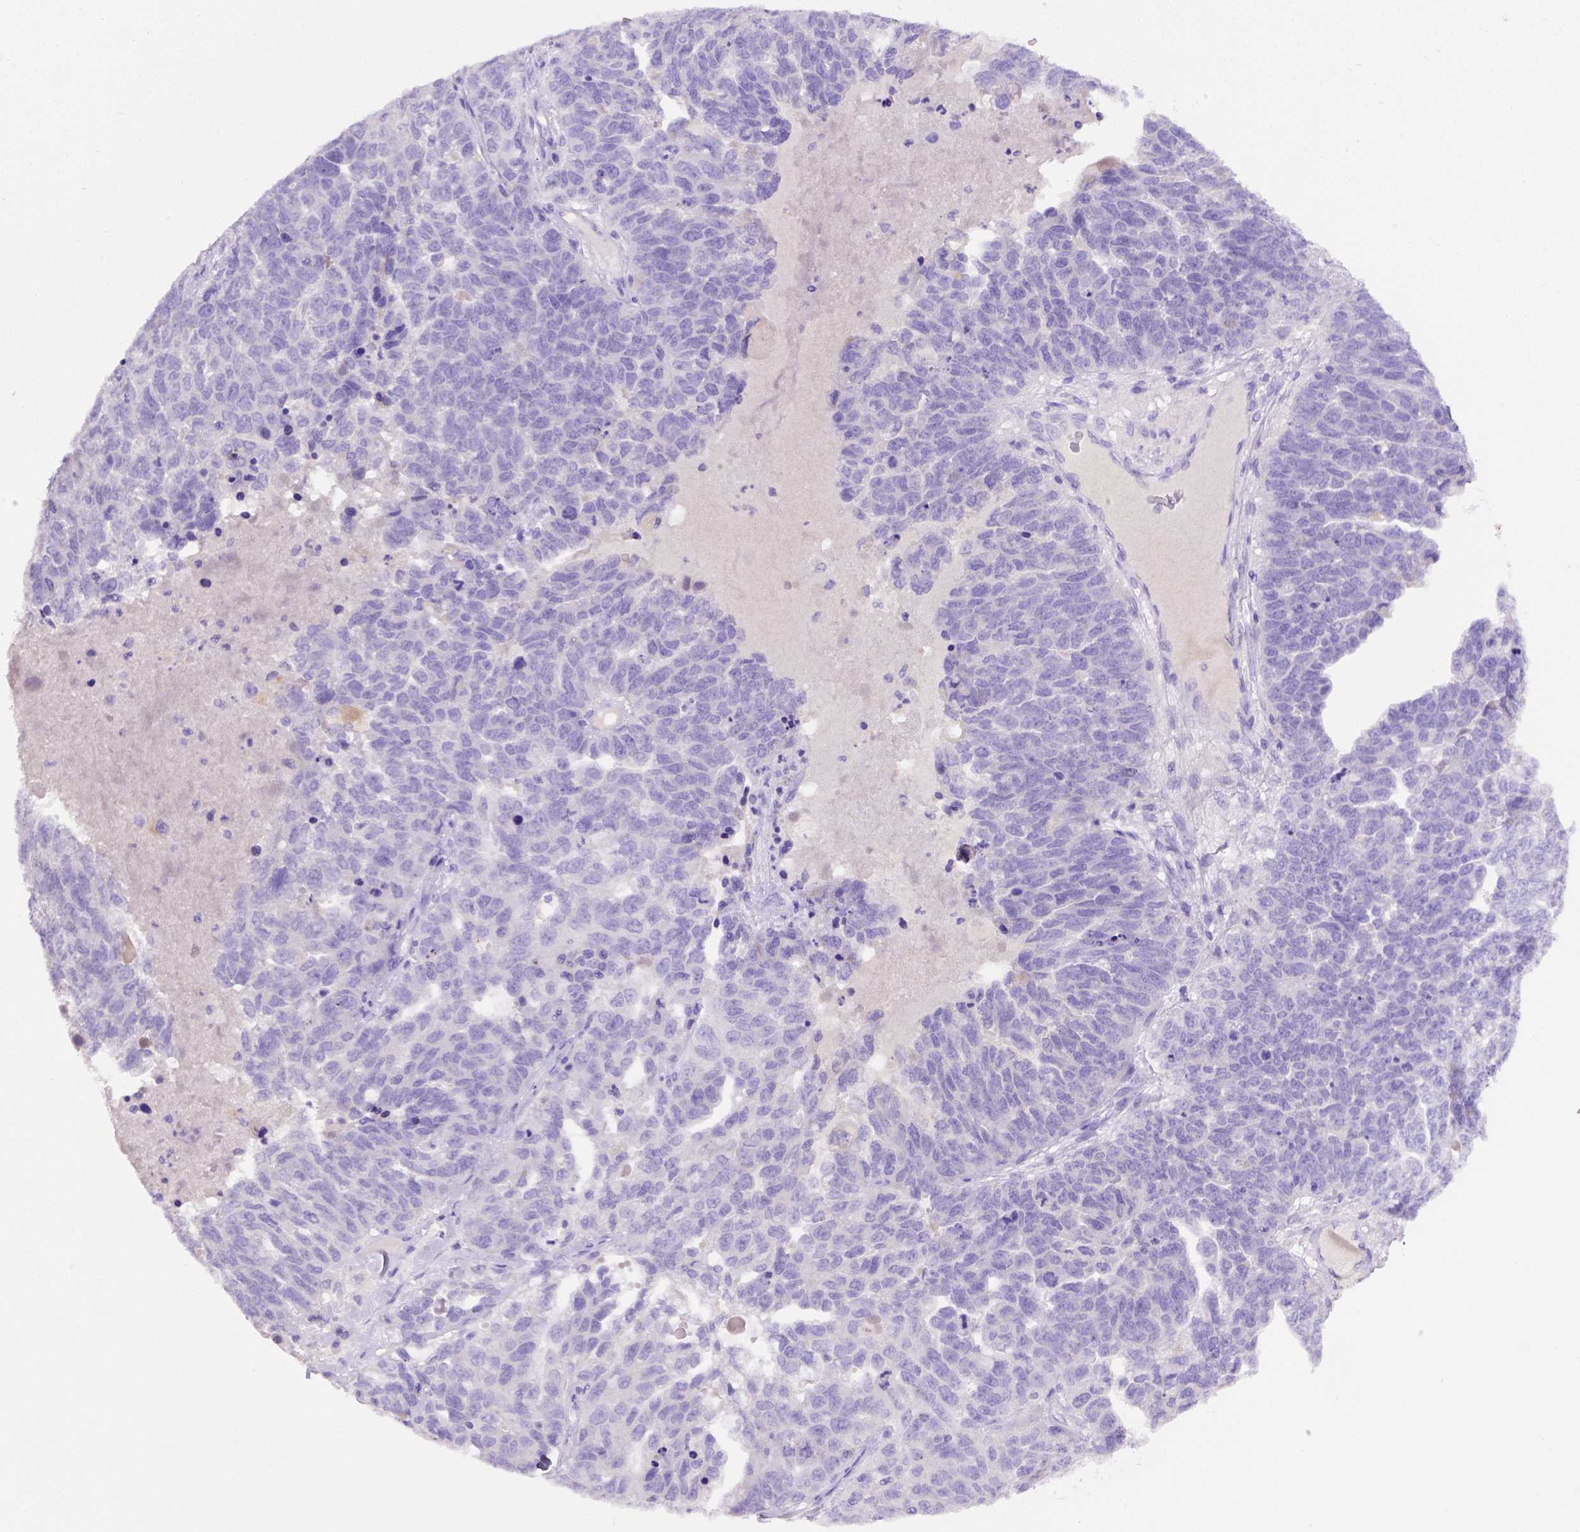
{"staining": {"intensity": "negative", "quantity": "none", "location": "none"}, "tissue": "ovarian cancer", "cell_type": "Tumor cells", "image_type": "cancer", "snomed": [{"axis": "morphology", "description": "Cystadenocarcinoma, serous, NOS"}, {"axis": "topography", "description": "Ovary"}], "caption": "High magnification brightfield microscopy of serous cystadenocarcinoma (ovarian) stained with DAB (3,3'-diaminobenzidine) (brown) and counterstained with hematoxylin (blue): tumor cells show no significant staining.", "gene": "B3GAT1", "patient": {"sex": "female", "age": 71}}